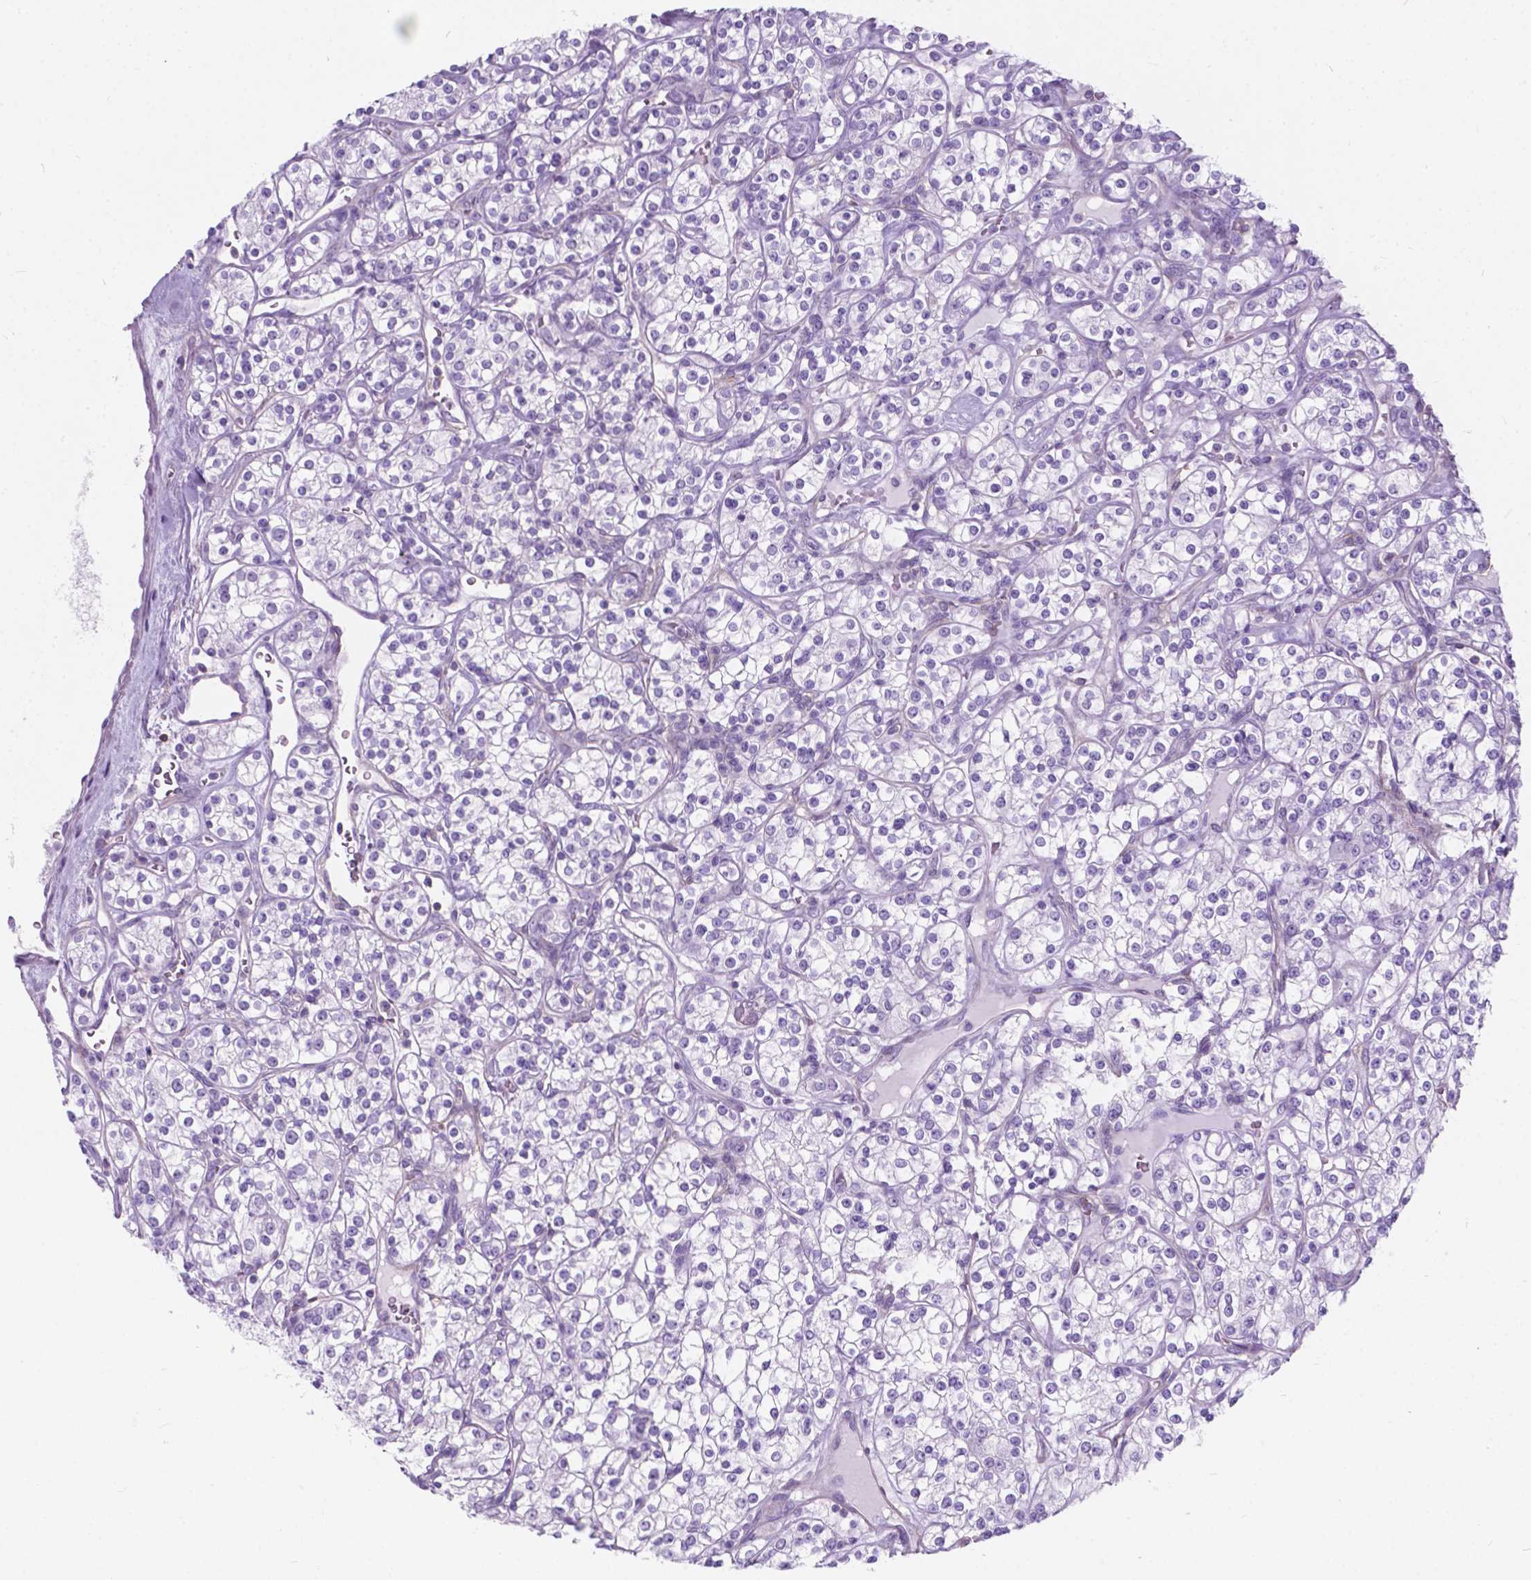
{"staining": {"intensity": "negative", "quantity": "none", "location": "none"}, "tissue": "renal cancer", "cell_type": "Tumor cells", "image_type": "cancer", "snomed": [{"axis": "morphology", "description": "Adenocarcinoma, NOS"}, {"axis": "topography", "description": "Kidney"}], "caption": "Renal cancer was stained to show a protein in brown. There is no significant expression in tumor cells.", "gene": "KIAA0040", "patient": {"sex": "male", "age": 77}}